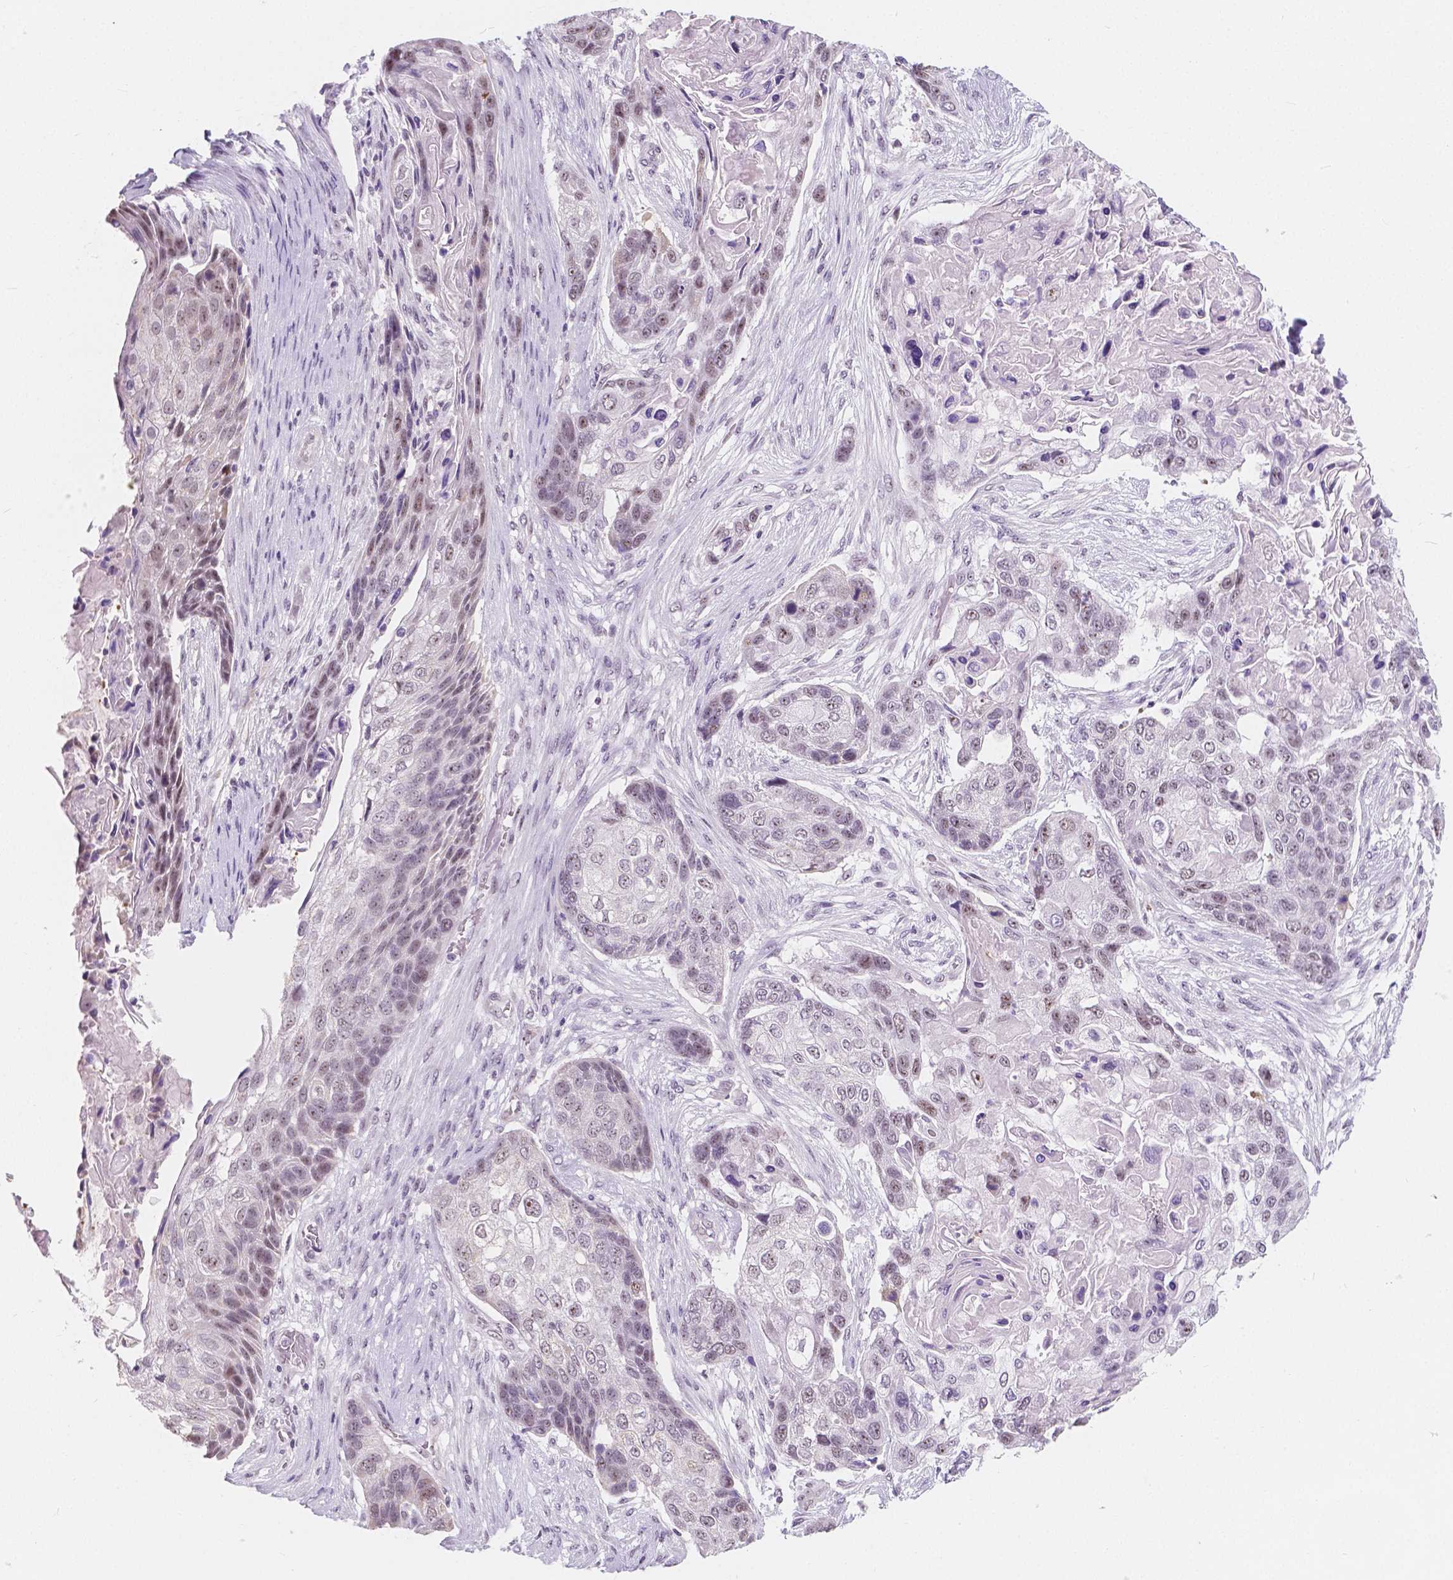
{"staining": {"intensity": "negative", "quantity": "none", "location": "none"}, "tissue": "lung cancer", "cell_type": "Tumor cells", "image_type": "cancer", "snomed": [{"axis": "morphology", "description": "Squamous cell carcinoma, NOS"}, {"axis": "topography", "description": "Lung"}], "caption": "This is an immunohistochemistry micrograph of lung cancer. There is no staining in tumor cells.", "gene": "NOLC1", "patient": {"sex": "male", "age": 69}}